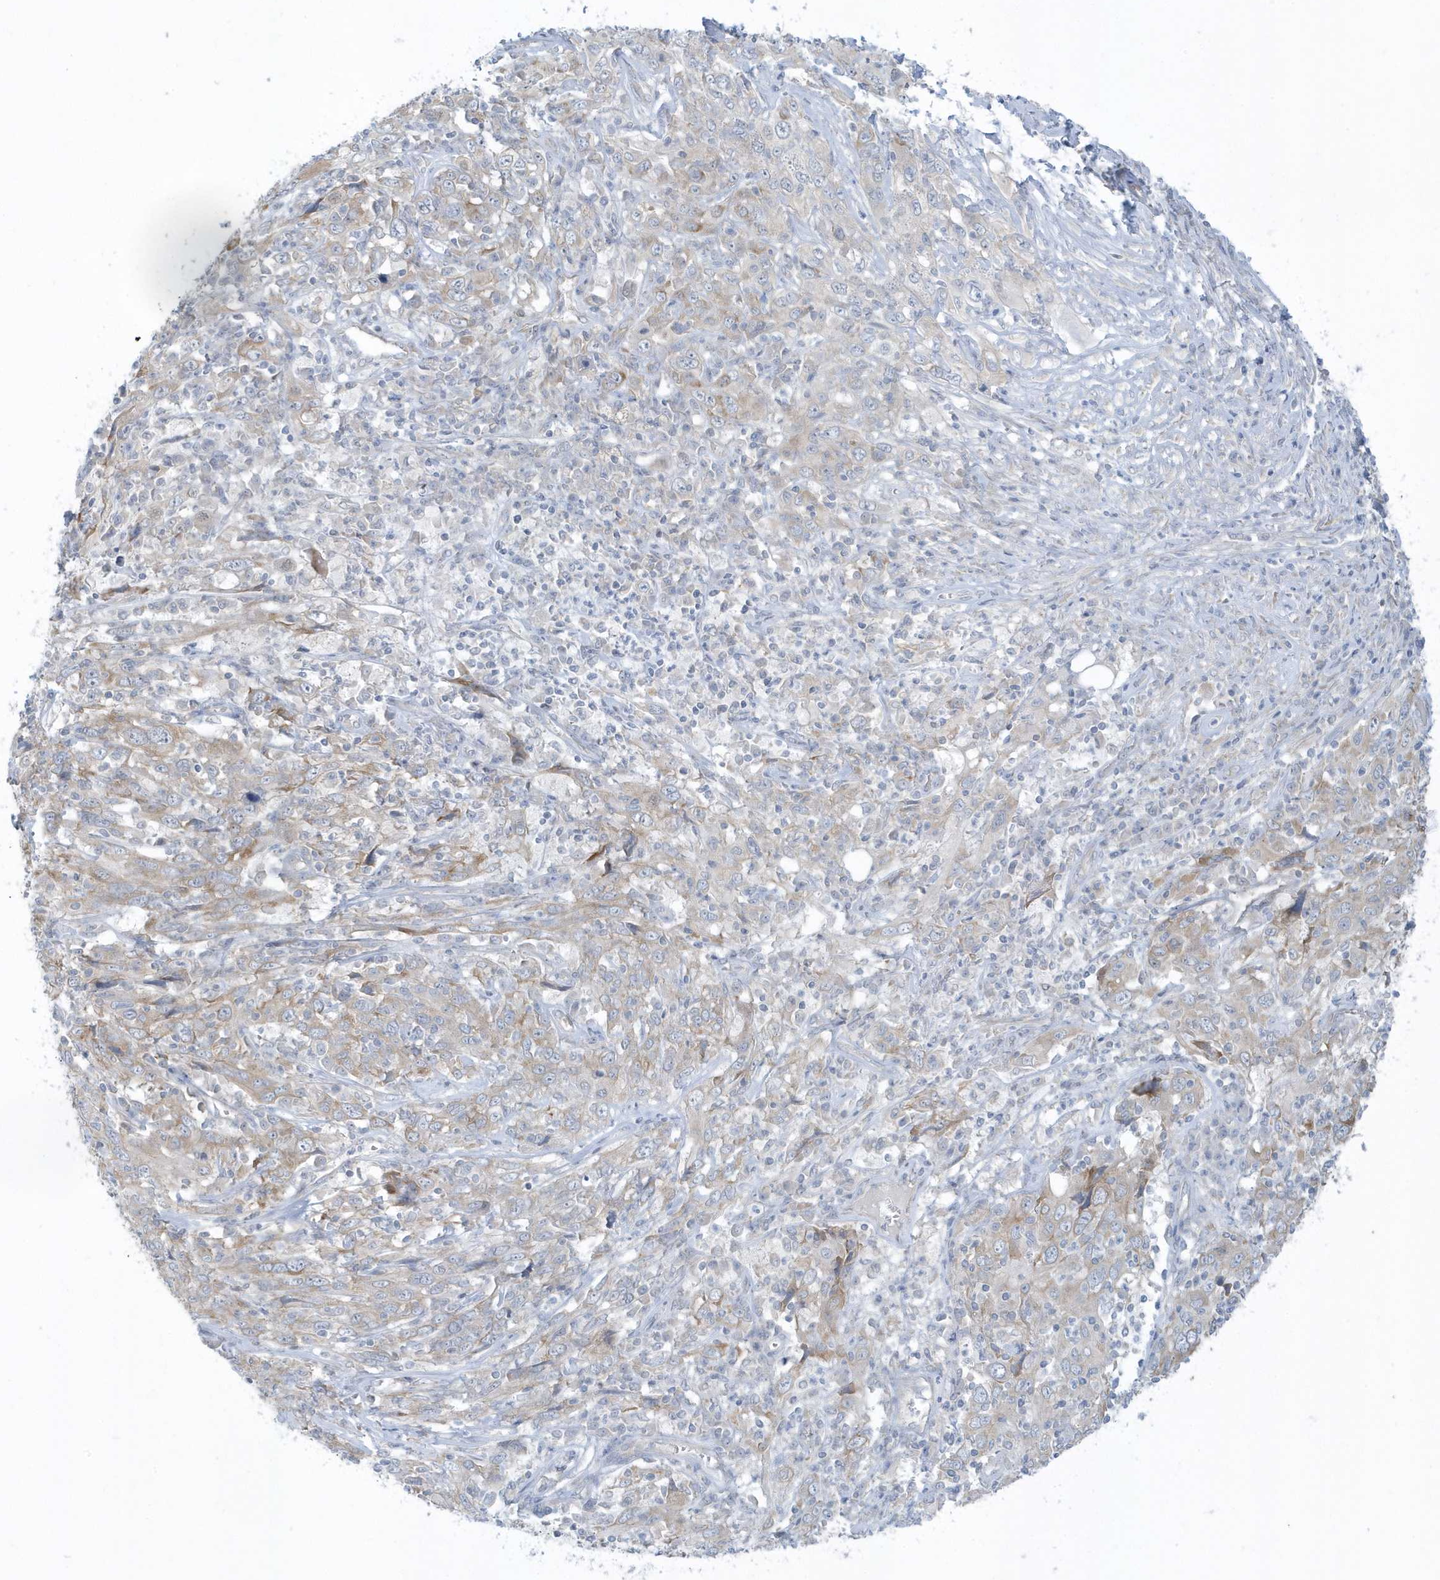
{"staining": {"intensity": "weak", "quantity": "25%-75%", "location": "cytoplasmic/membranous"}, "tissue": "cervical cancer", "cell_type": "Tumor cells", "image_type": "cancer", "snomed": [{"axis": "morphology", "description": "Squamous cell carcinoma, NOS"}, {"axis": "topography", "description": "Cervix"}], "caption": "The image reveals immunohistochemical staining of squamous cell carcinoma (cervical). There is weak cytoplasmic/membranous staining is identified in about 25%-75% of tumor cells.", "gene": "SCN3A", "patient": {"sex": "female", "age": 46}}